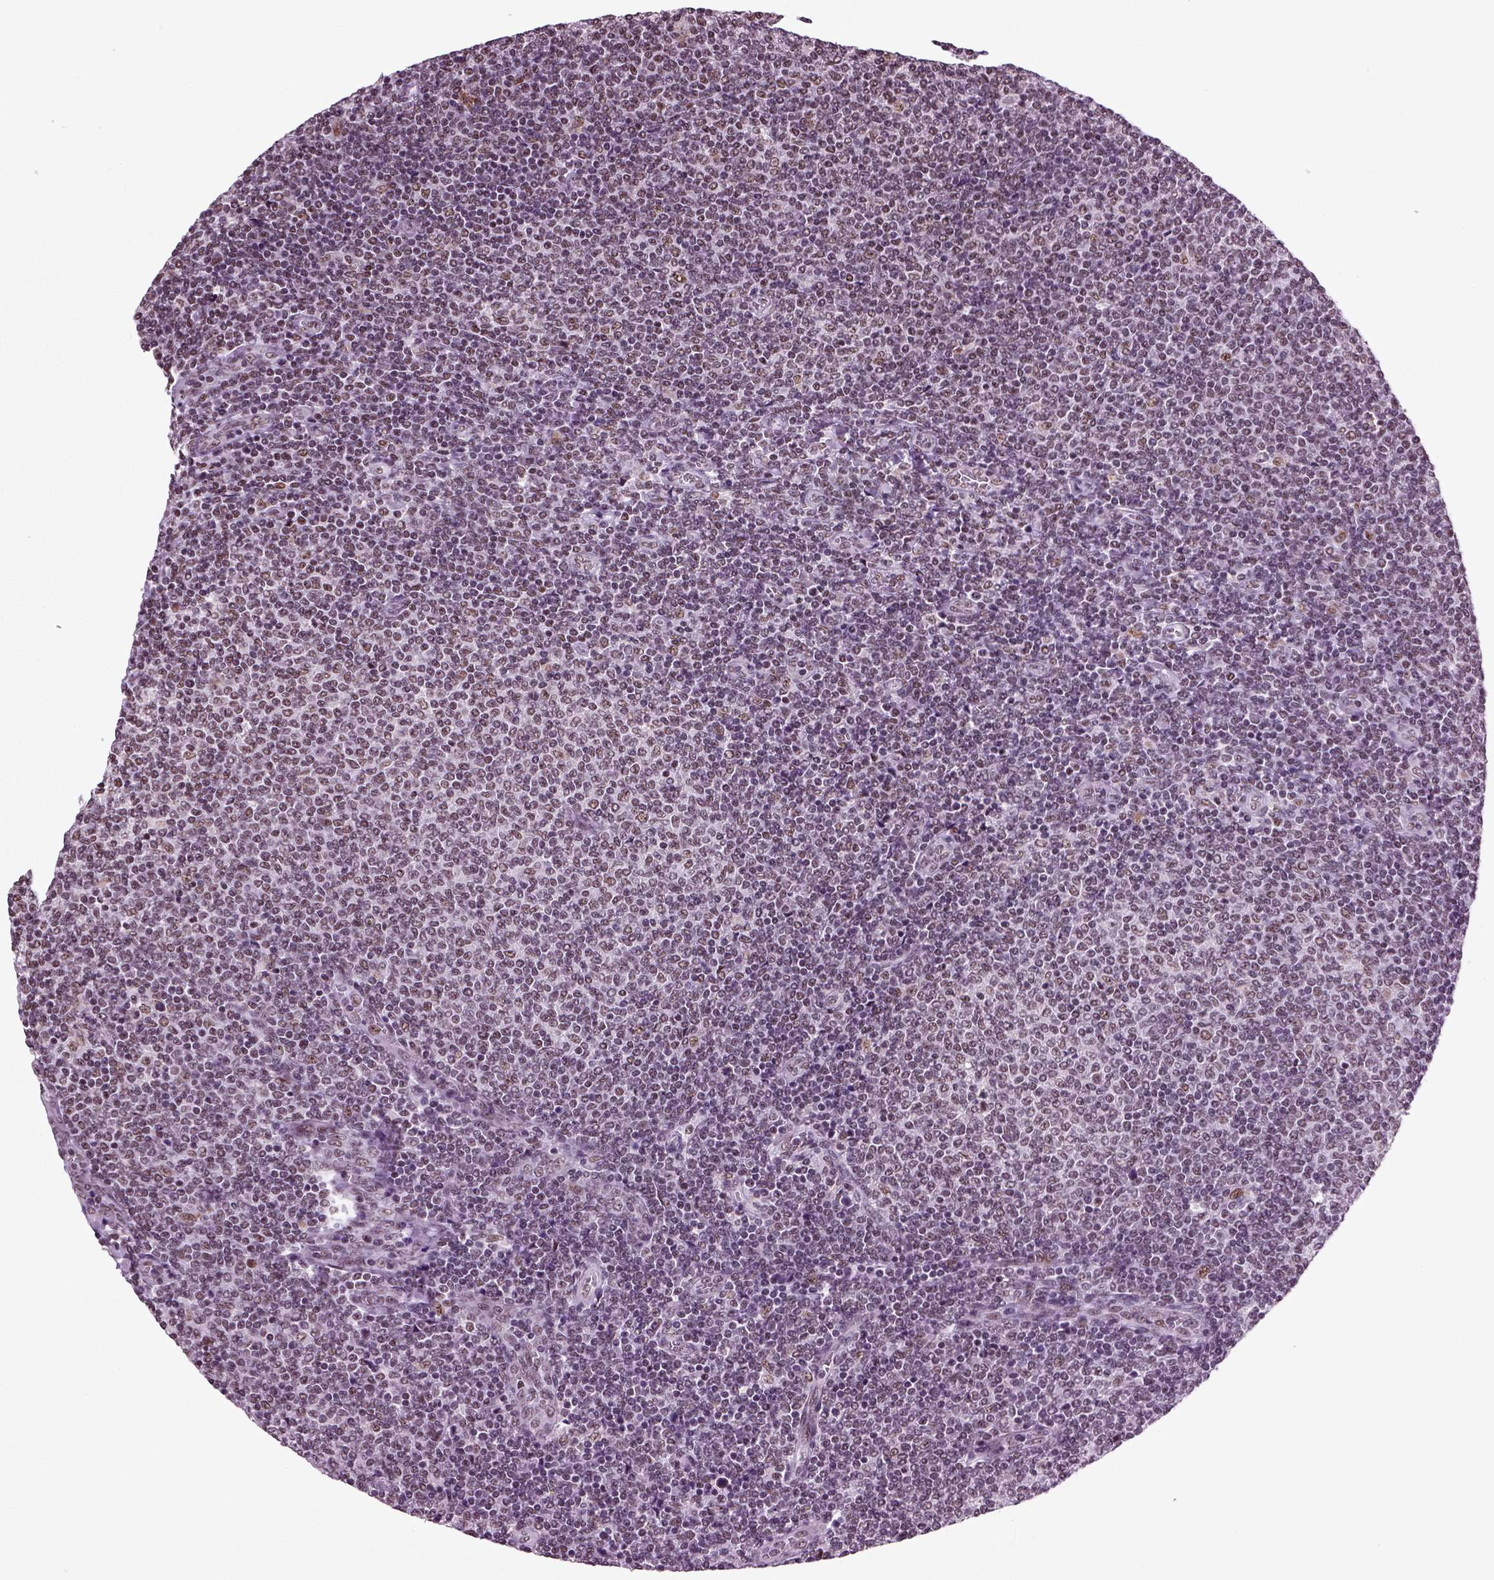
{"staining": {"intensity": "negative", "quantity": "none", "location": "none"}, "tissue": "lymphoma", "cell_type": "Tumor cells", "image_type": "cancer", "snomed": [{"axis": "morphology", "description": "Malignant lymphoma, non-Hodgkin's type, Low grade"}, {"axis": "topography", "description": "Lymph node"}], "caption": "Immunohistochemical staining of malignant lymphoma, non-Hodgkin's type (low-grade) exhibits no significant staining in tumor cells.", "gene": "RCOR3", "patient": {"sex": "male", "age": 52}}